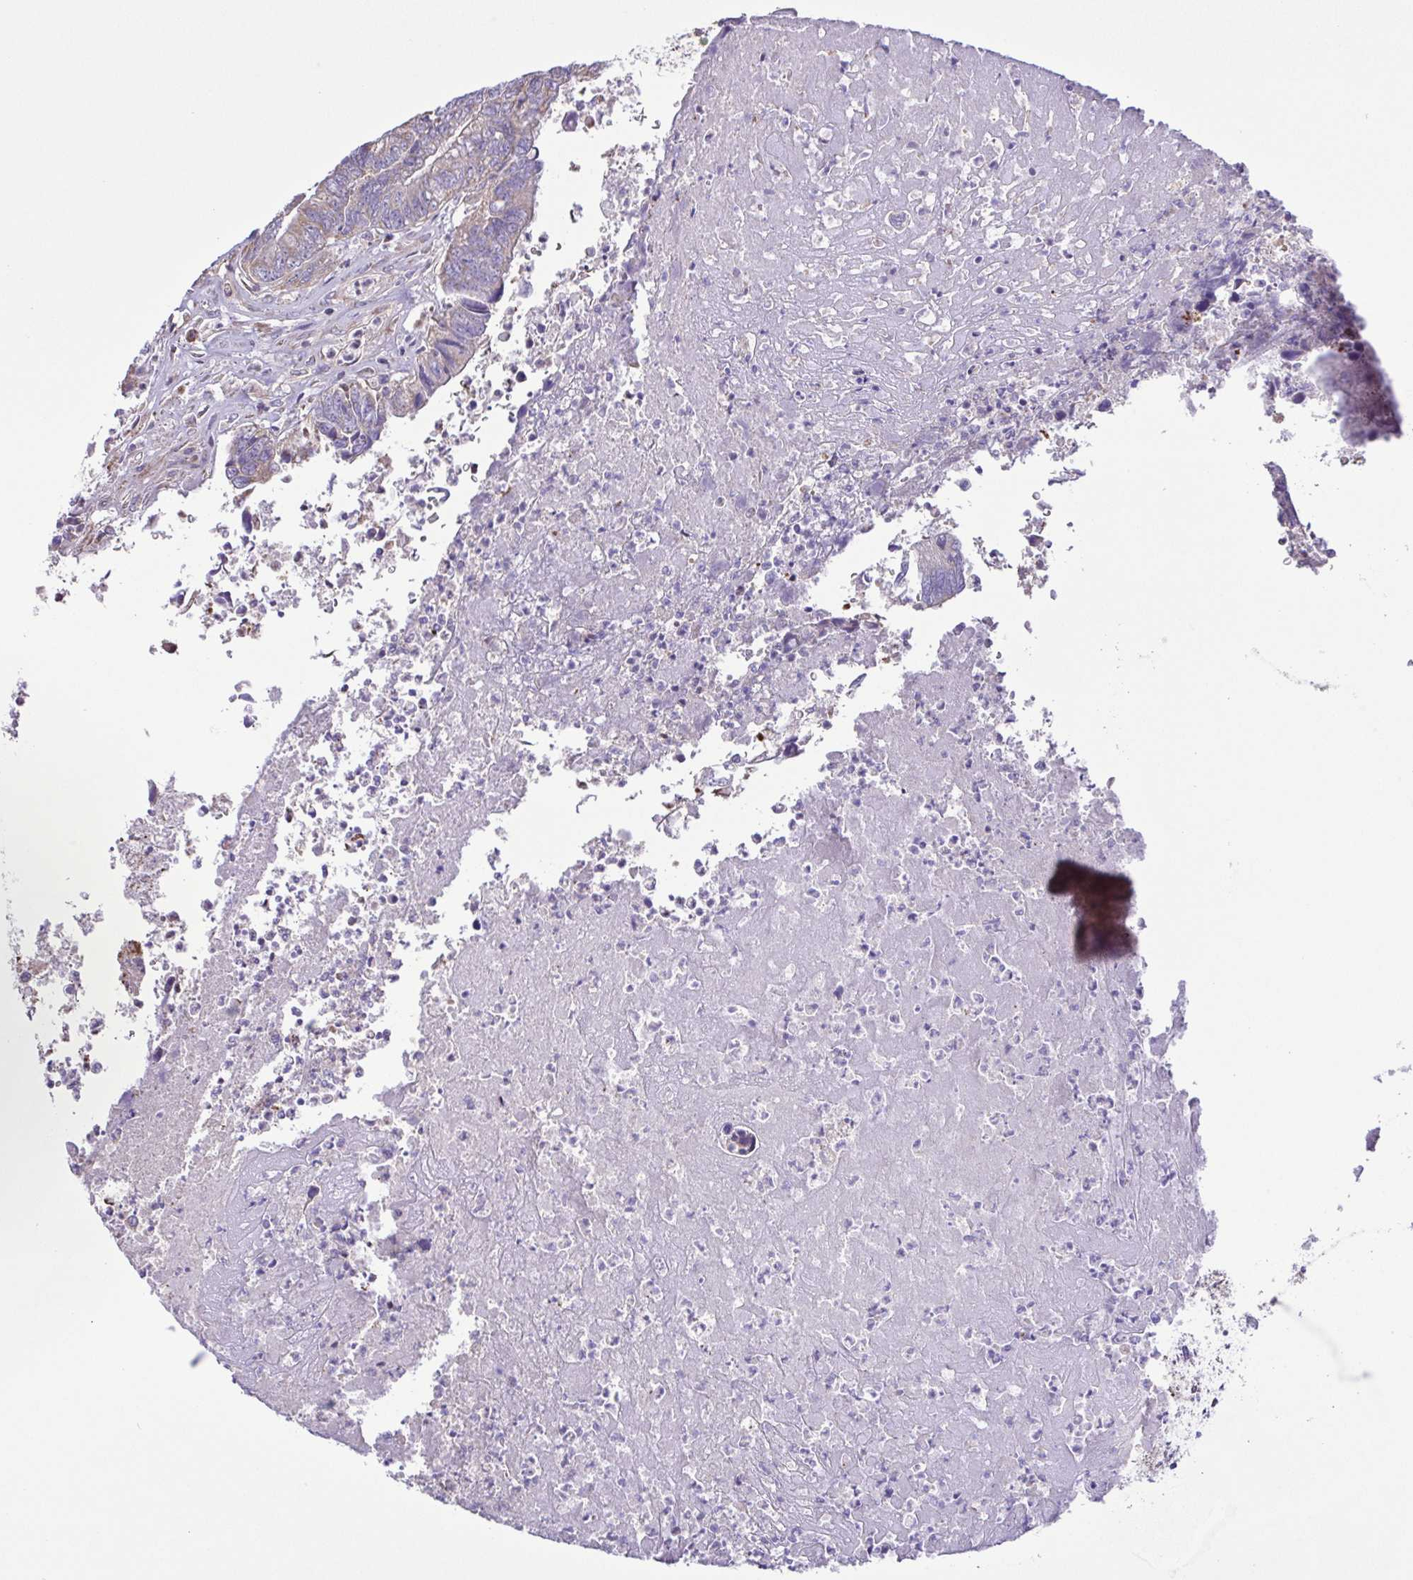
{"staining": {"intensity": "negative", "quantity": "none", "location": "none"}, "tissue": "colorectal cancer", "cell_type": "Tumor cells", "image_type": "cancer", "snomed": [{"axis": "morphology", "description": "Adenocarcinoma, NOS"}, {"axis": "topography", "description": "Colon"}], "caption": "High magnification brightfield microscopy of colorectal cancer stained with DAB (brown) and counterstained with hematoxylin (blue): tumor cells show no significant positivity.", "gene": "FLT1", "patient": {"sex": "female", "age": 67}}